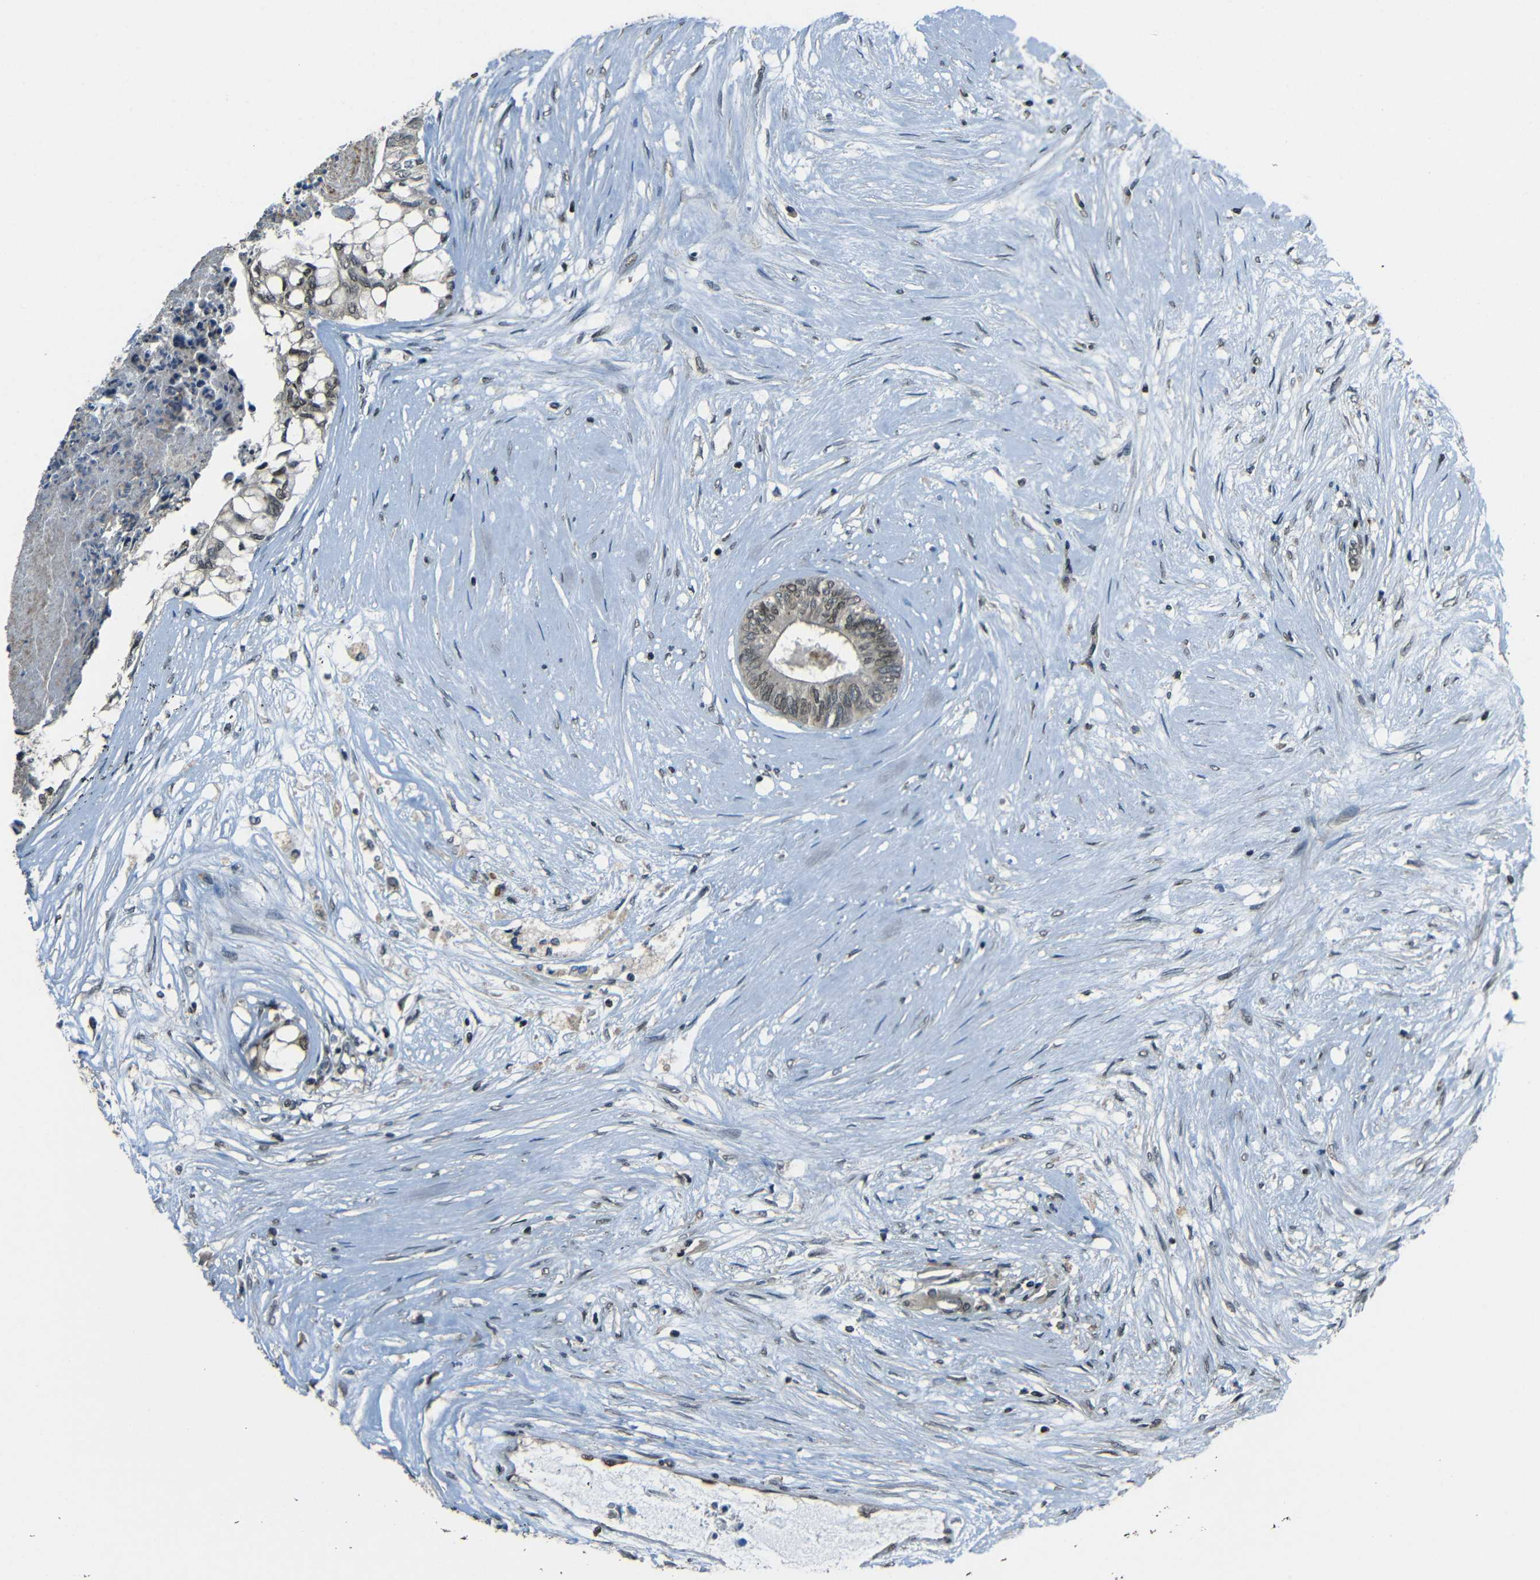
{"staining": {"intensity": "weak", "quantity": ">75%", "location": "nuclear"}, "tissue": "colorectal cancer", "cell_type": "Tumor cells", "image_type": "cancer", "snomed": [{"axis": "morphology", "description": "Adenocarcinoma, NOS"}, {"axis": "topography", "description": "Rectum"}], "caption": "Approximately >75% of tumor cells in human colorectal cancer (adenocarcinoma) demonstrate weak nuclear protein positivity as visualized by brown immunohistochemical staining.", "gene": "PSIP1", "patient": {"sex": "male", "age": 63}}